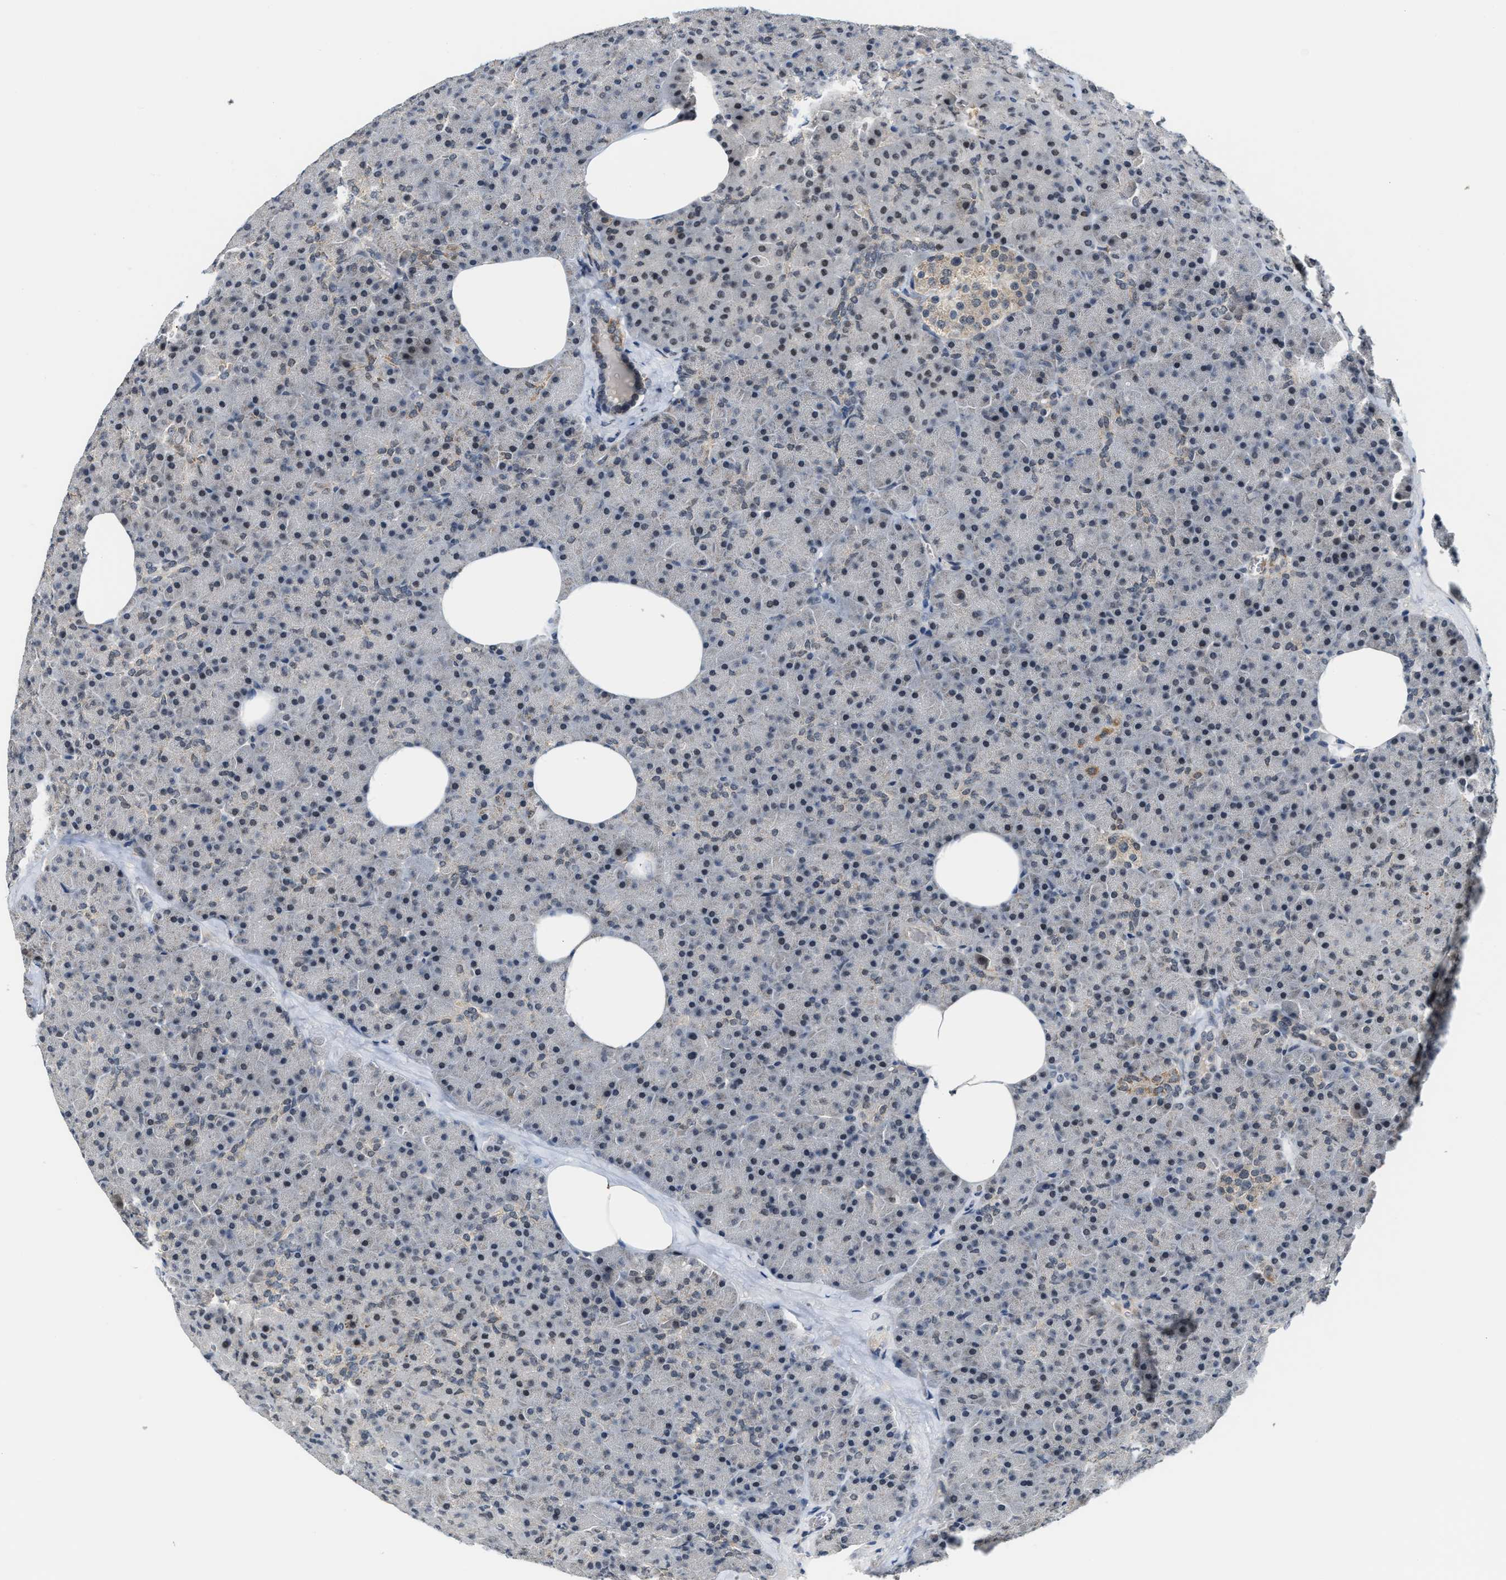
{"staining": {"intensity": "weak", "quantity": "<25%", "location": "nuclear"}, "tissue": "pancreas", "cell_type": "Exocrine glandular cells", "image_type": "normal", "snomed": [{"axis": "morphology", "description": "Normal tissue, NOS"}, {"axis": "morphology", "description": "Carcinoid, malignant, NOS"}, {"axis": "topography", "description": "Pancreas"}], "caption": "High magnification brightfield microscopy of benign pancreas stained with DAB (3,3'-diaminobenzidine) (brown) and counterstained with hematoxylin (blue): exocrine glandular cells show no significant positivity.", "gene": "KIF24", "patient": {"sex": "female", "age": 35}}